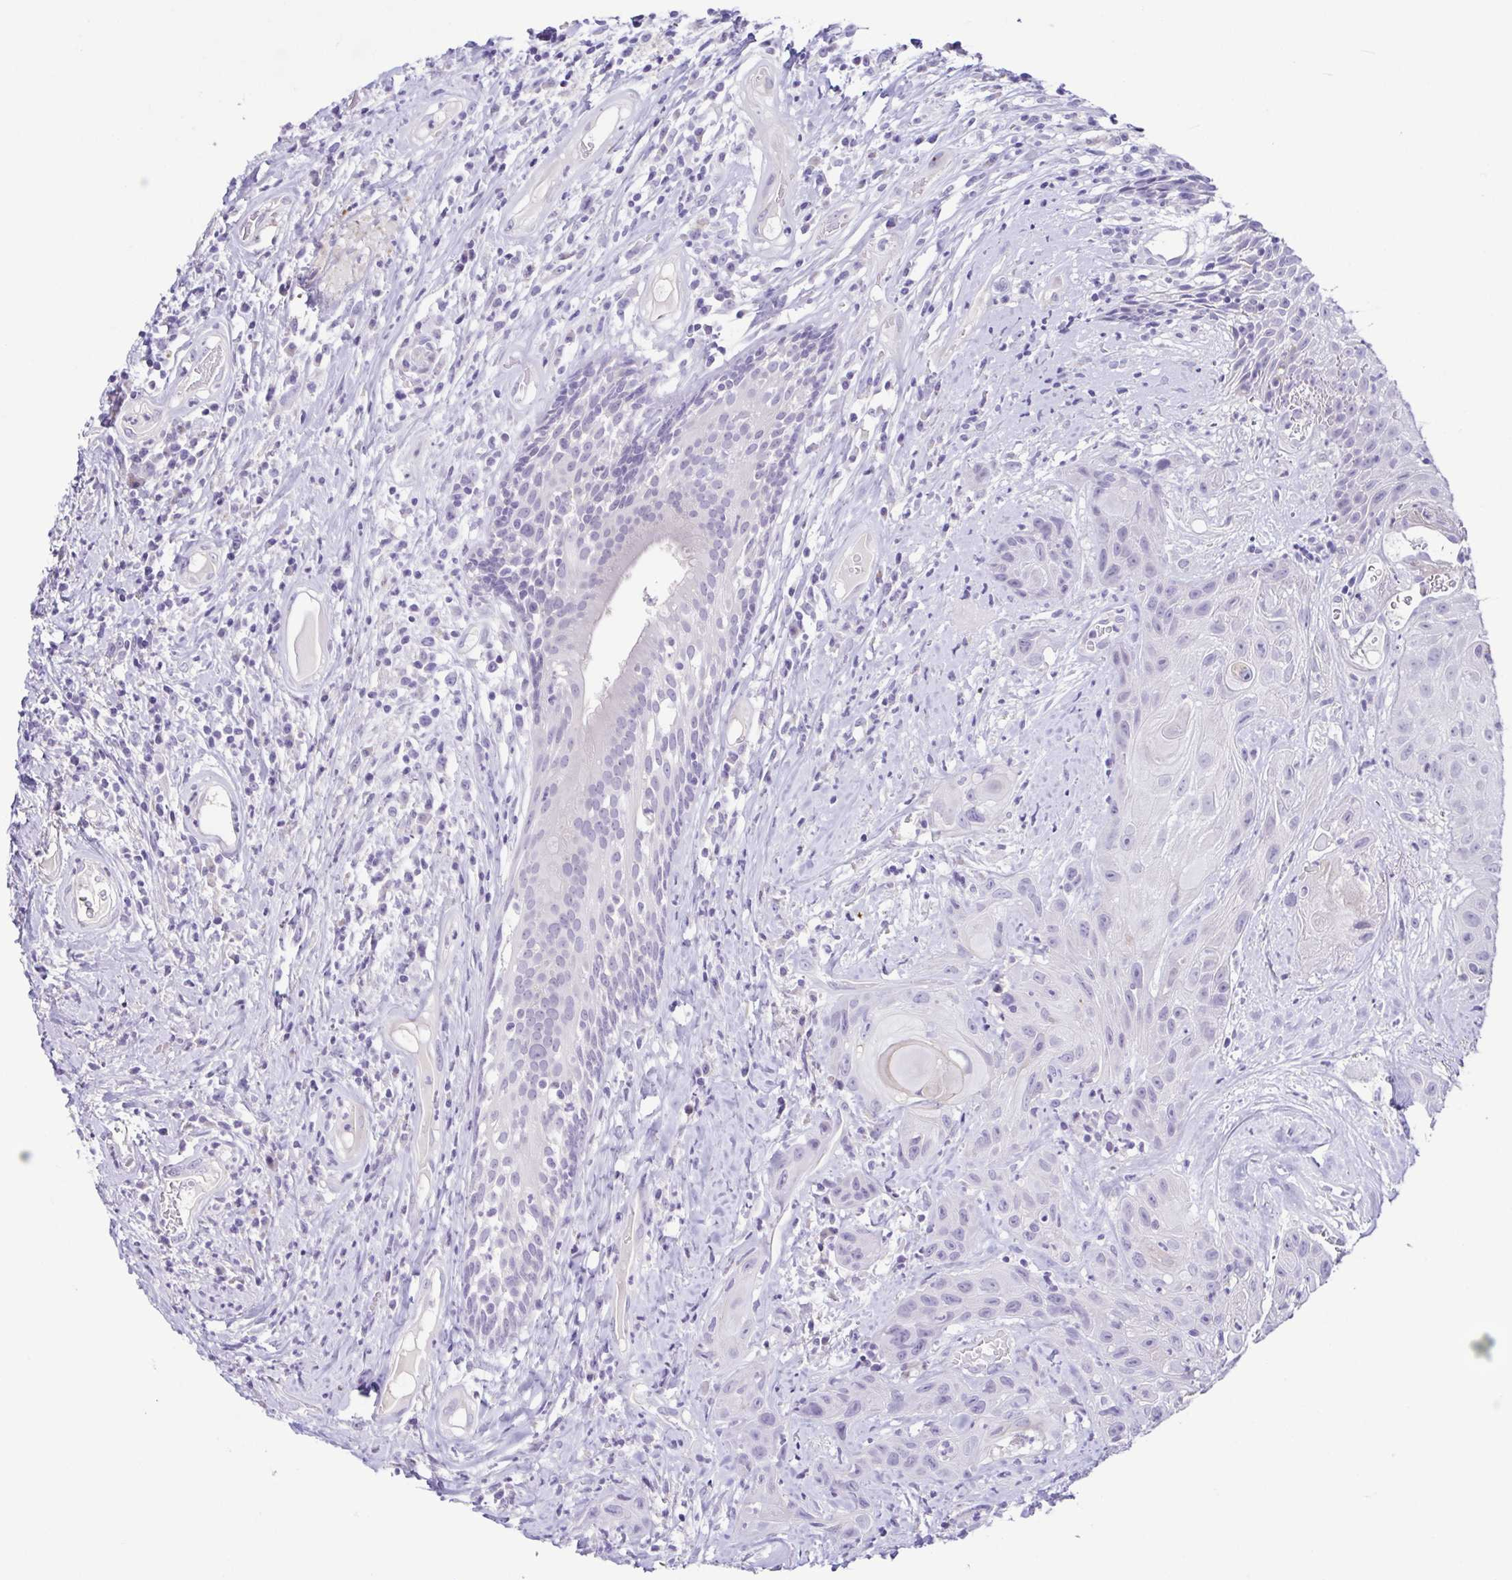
{"staining": {"intensity": "negative", "quantity": "none", "location": "none"}, "tissue": "head and neck cancer", "cell_type": "Tumor cells", "image_type": "cancer", "snomed": [{"axis": "morphology", "description": "Squamous cell carcinoma, NOS"}, {"axis": "topography", "description": "Head-Neck"}], "caption": "Immunohistochemistry image of neoplastic tissue: head and neck cancer stained with DAB (3,3'-diaminobenzidine) exhibits no significant protein staining in tumor cells.", "gene": "TERT", "patient": {"sex": "male", "age": 57}}